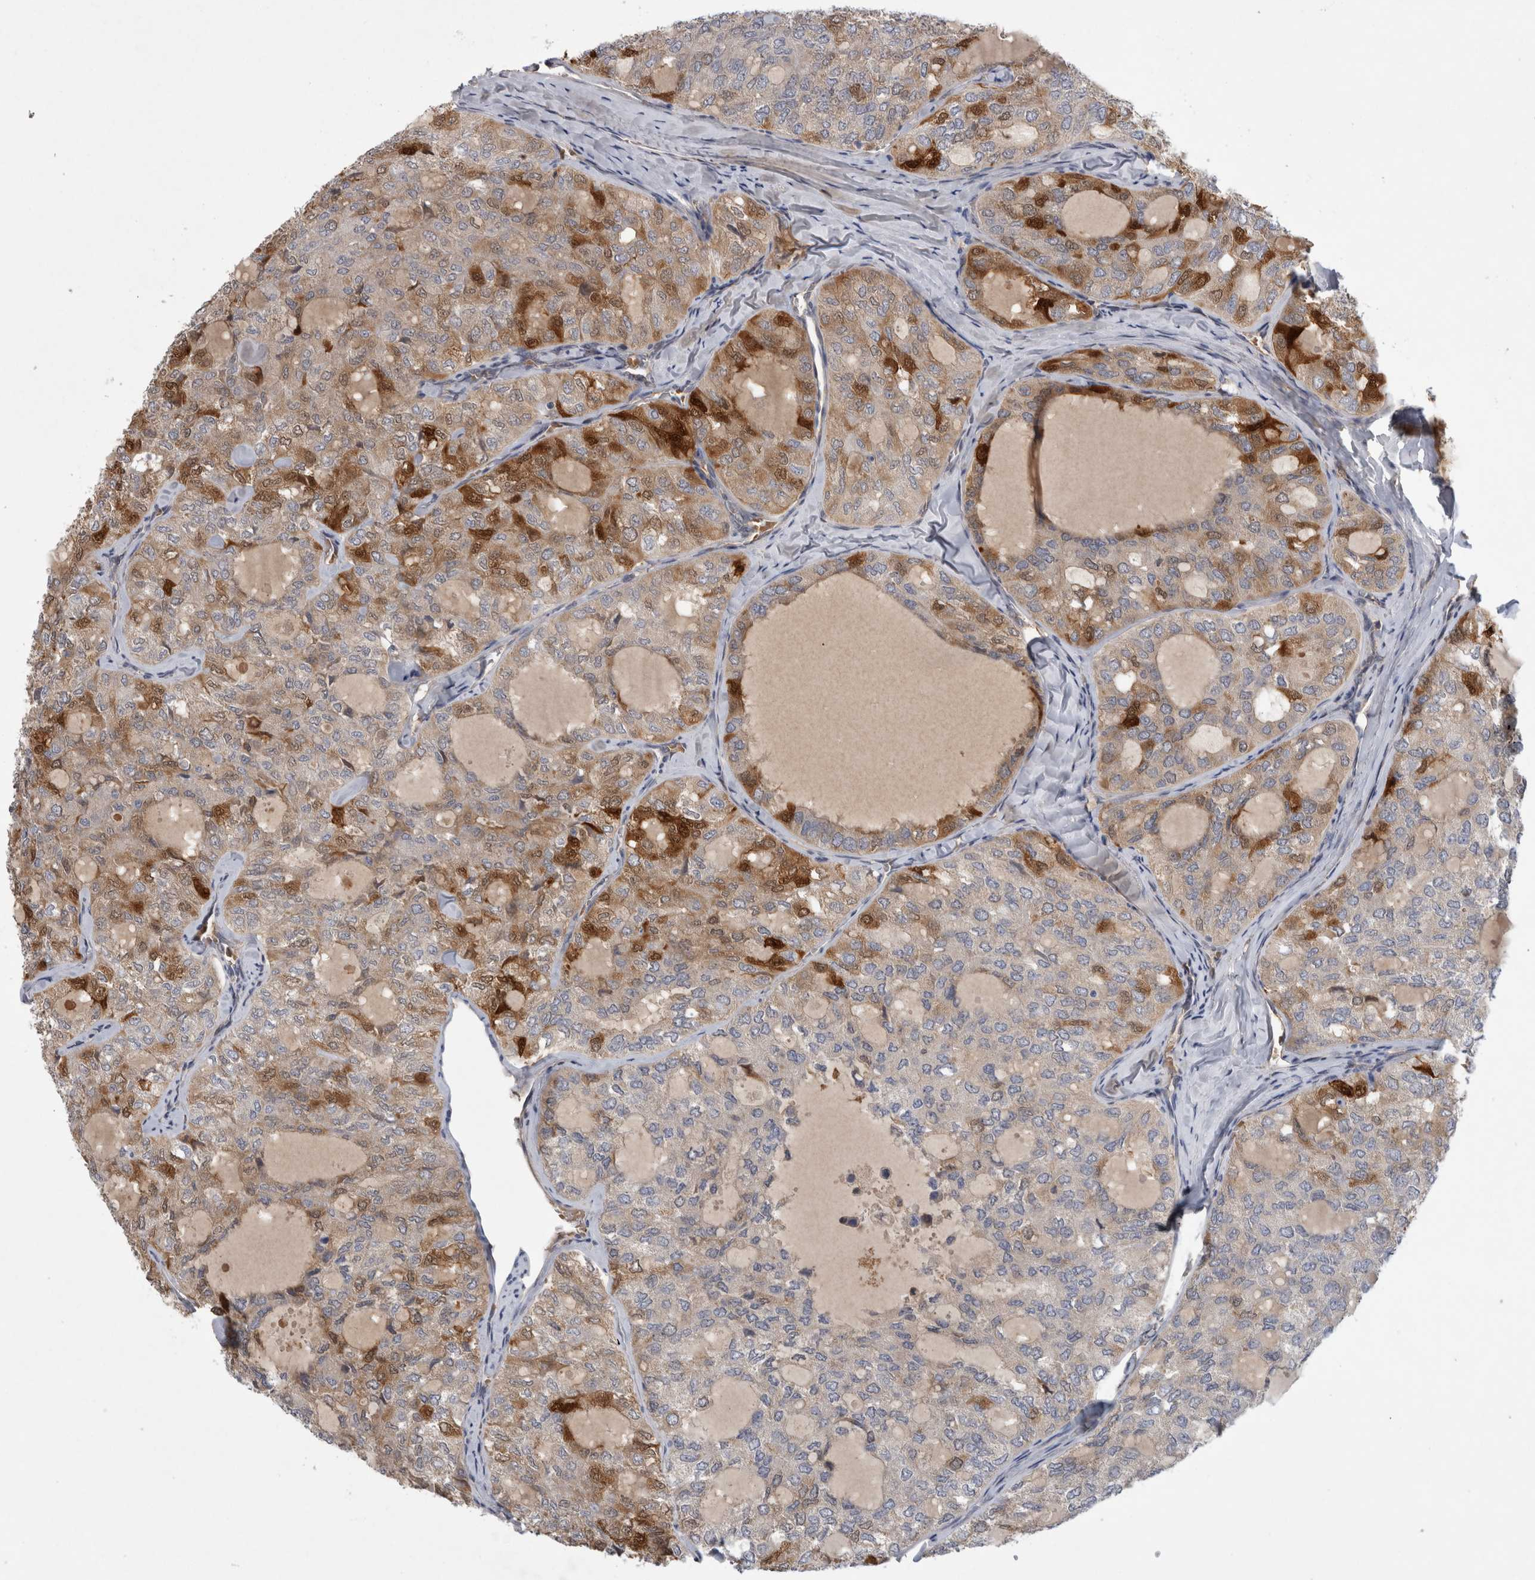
{"staining": {"intensity": "strong", "quantity": "25%-75%", "location": "cytoplasmic/membranous,nuclear"}, "tissue": "thyroid cancer", "cell_type": "Tumor cells", "image_type": "cancer", "snomed": [{"axis": "morphology", "description": "Follicular adenoma carcinoma, NOS"}, {"axis": "topography", "description": "Thyroid gland"}], "caption": "A brown stain shows strong cytoplasmic/membranous and nuclear staining of a protein in thyroid follicular adenoma carcinoma tumor cells. (IHC, brightfield microscopy, high magnification).", "gene": "ANKFY1", "patient": {"sex": "male", "age": 75}}